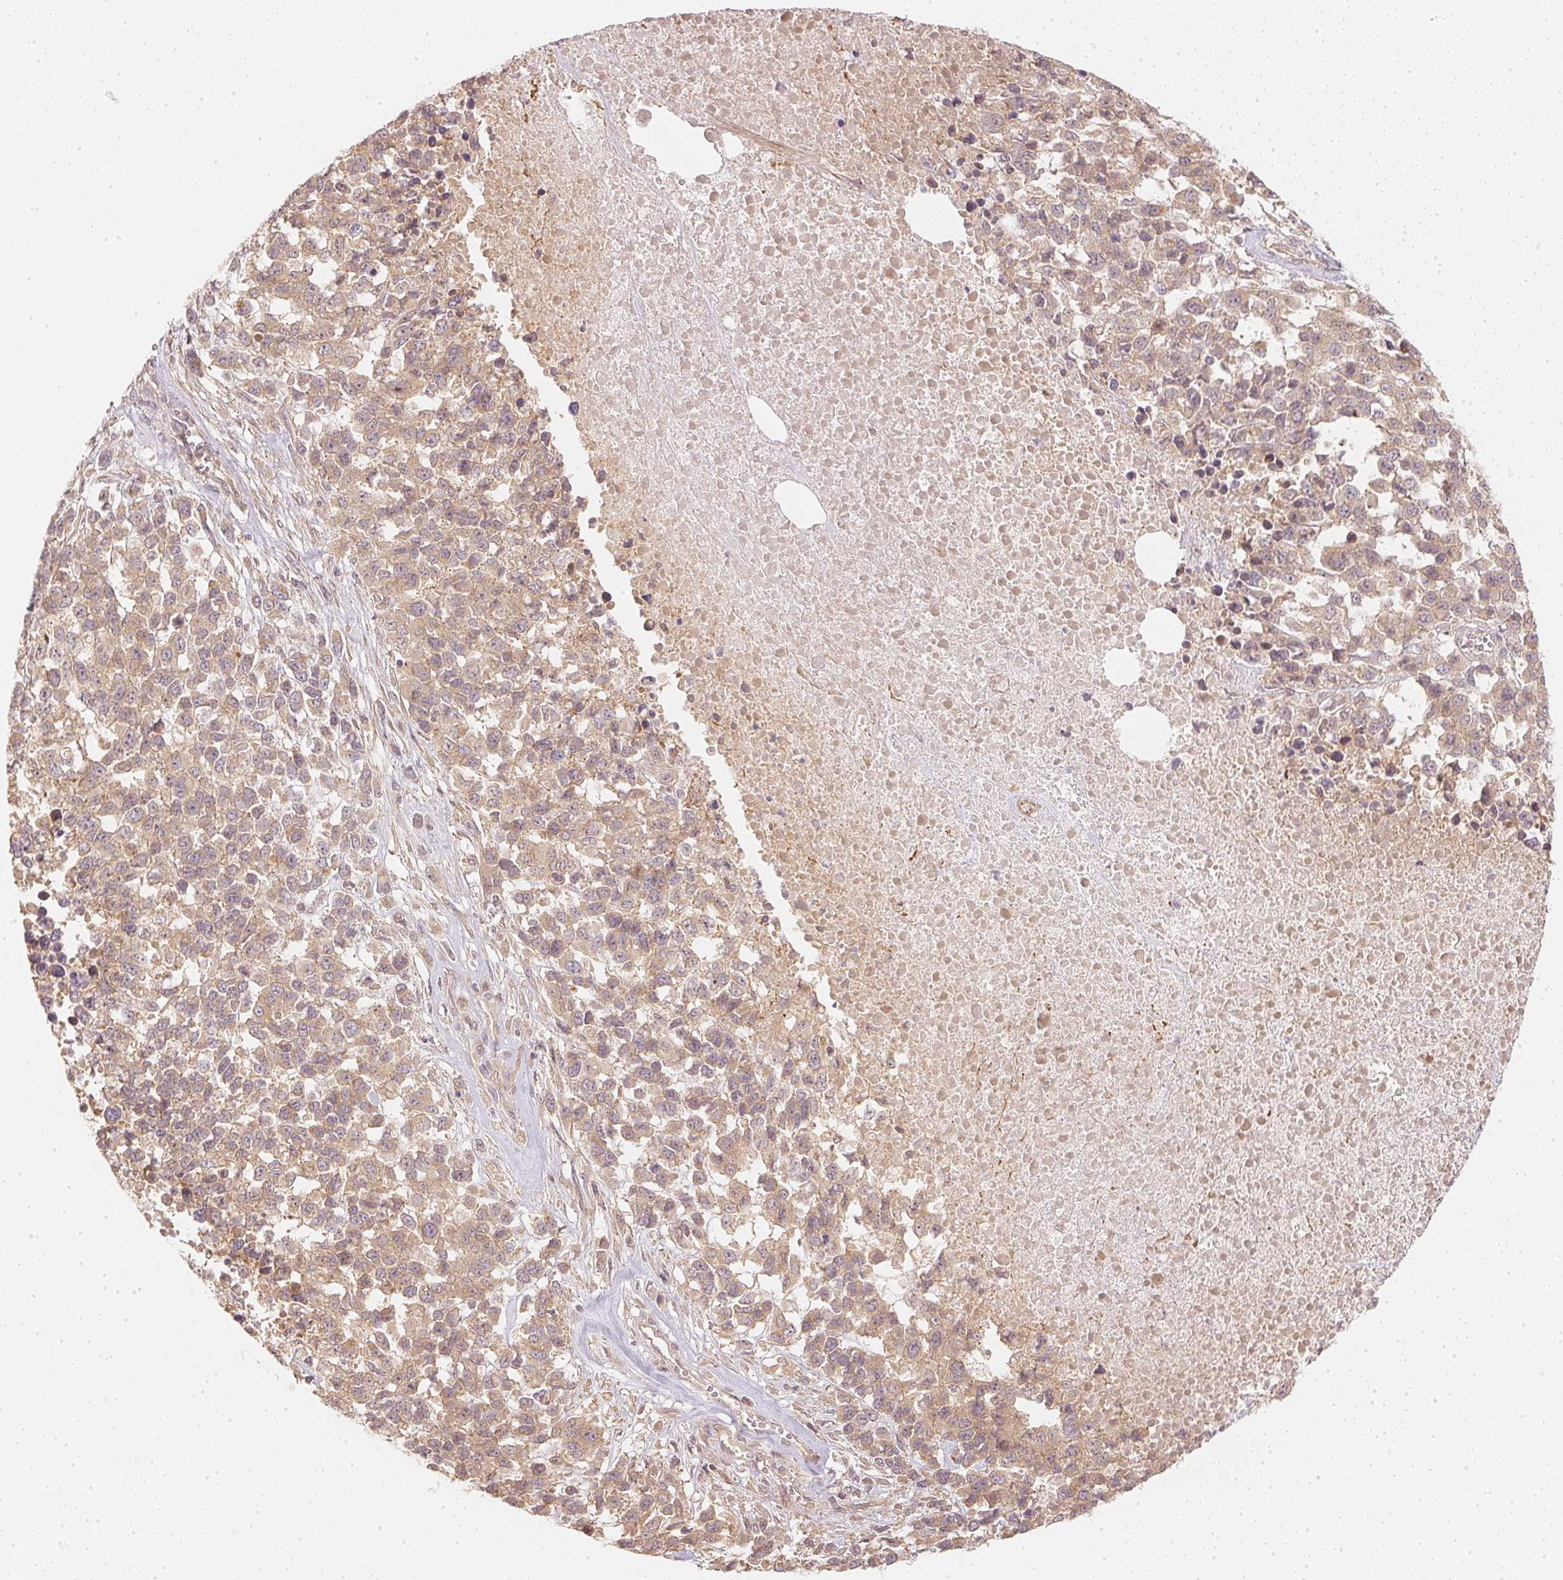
{"staining": {"intensity": "weak", "quantity": ">75%", "location": "cytoplasmic/membranous"}, "tissue": "melanoma", "cell_type": "Tumor cells", "image_type": "cancer", "snomed": [{"axis": "morphology", "description": "Malignant melanoma, Metastatic site"}, {"axis": "topography", "description": "Skin"}], "caption": "Melanoma stained with DAB IHC demonstrates low levels of weak cytoplasmic/membranous expression in about >75% of tumor cells.", "gene": "WDR54", "patient": {"sex": "male", "age": 84}}